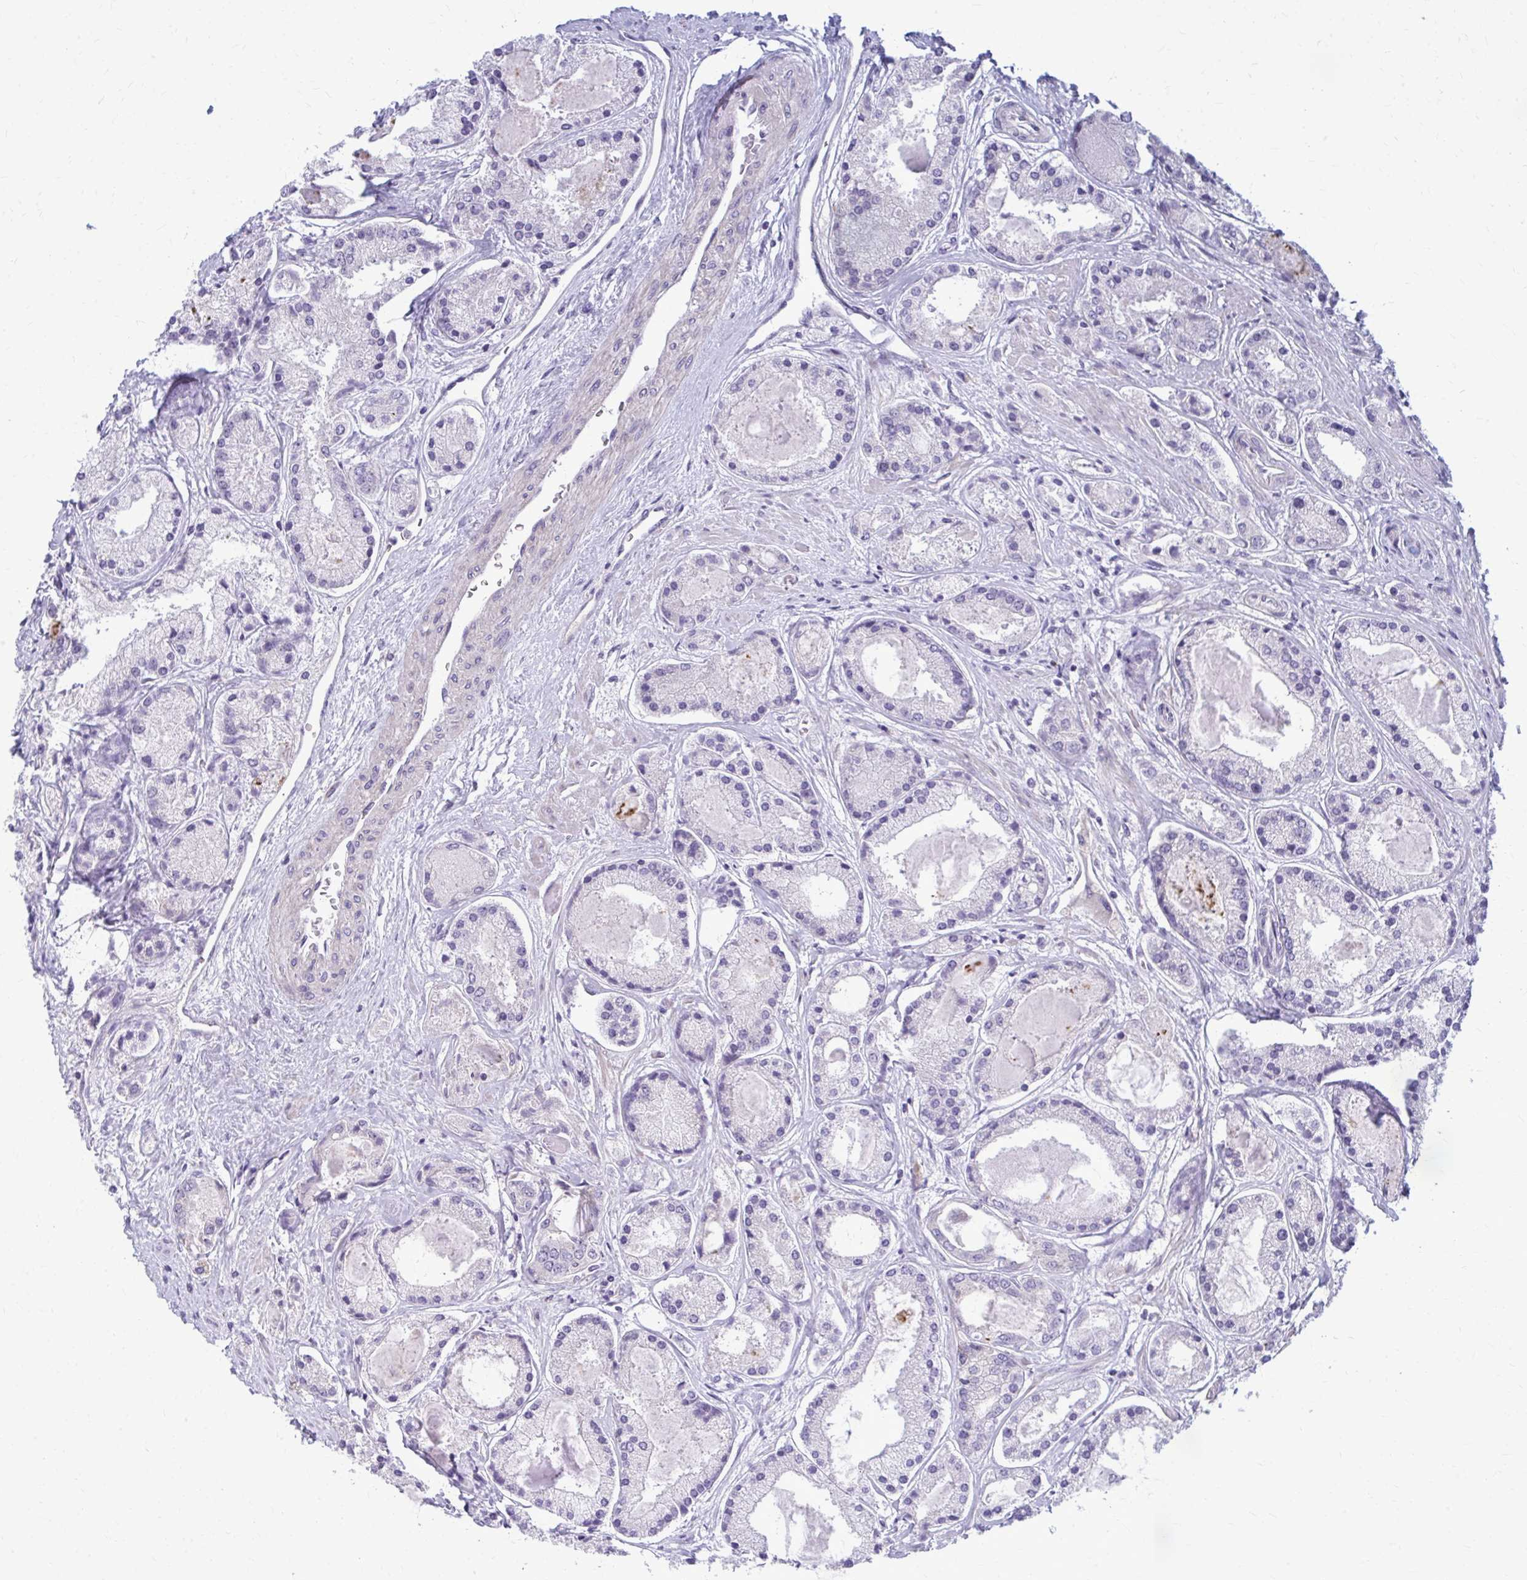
{"staining": {"intensity": "negative", "quantity": "none", "location": "none"}, "tissue": "prostate cancer", "cell_type": "Tumor cells", "image_type": "cancer", "snomed": [{"axis": "morphology", "description": "Adenocarcinoma, High grade"}, {"axis": "topography", "description": "Prostate"}], "caption": "Adenocarcinoma (high-grade) (prostate) was stained to show a protein in brown. There is no significant staining in tumor cells. (Brightfield microscopy of DAB immunohistochemistry at high magnification).", "gene": "MCRIP2", "patient": {"sex": "male", "age": 67}}